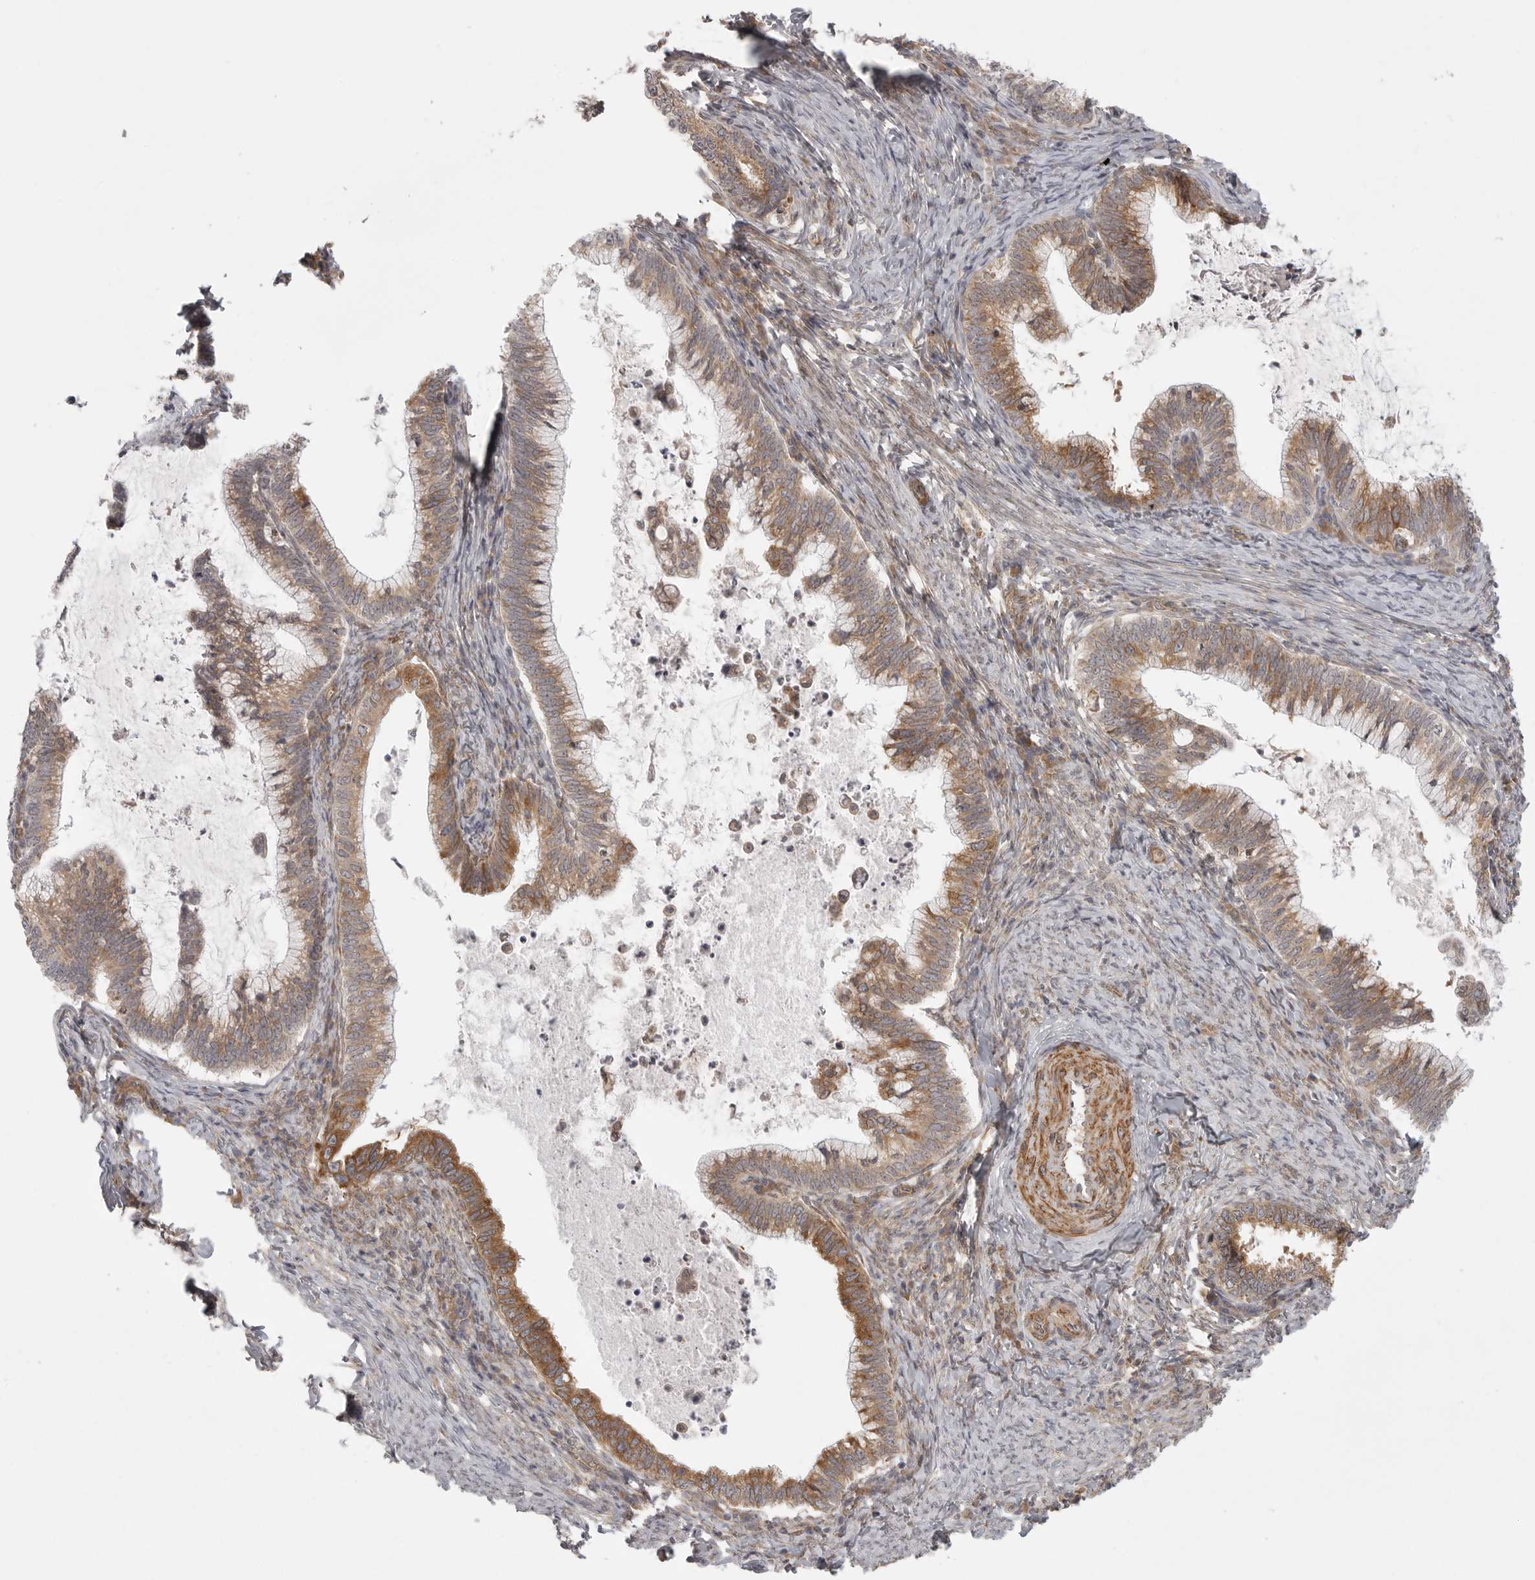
{"staining": {"intensity": "moderate", "quantity": ">75%", "location": "cytoplasmic/membranous"}, "tissue": "cervical cancer", "cell_type": "Tumor cells", "image_type": "cancer", "snomed": [{"axis": "morphology", "description": "Adenocarcinoma, NOS"}, {"axis": "topography", "description": "Cervix"}], "caption": "Brown immunohistochemical staining in human cervical cancer demonstrates moderate cytoplasmic/membranous expression in approximately >75% of tumor cells. The protein of interest is stained brown, and the nuclei are stained in blue (DAB (3,3'-diaminobenzidine) IHC with brightfield microscopy, high magnification).", "gene": "CERS2", "patient": {"sex": "female", "age": 36}}